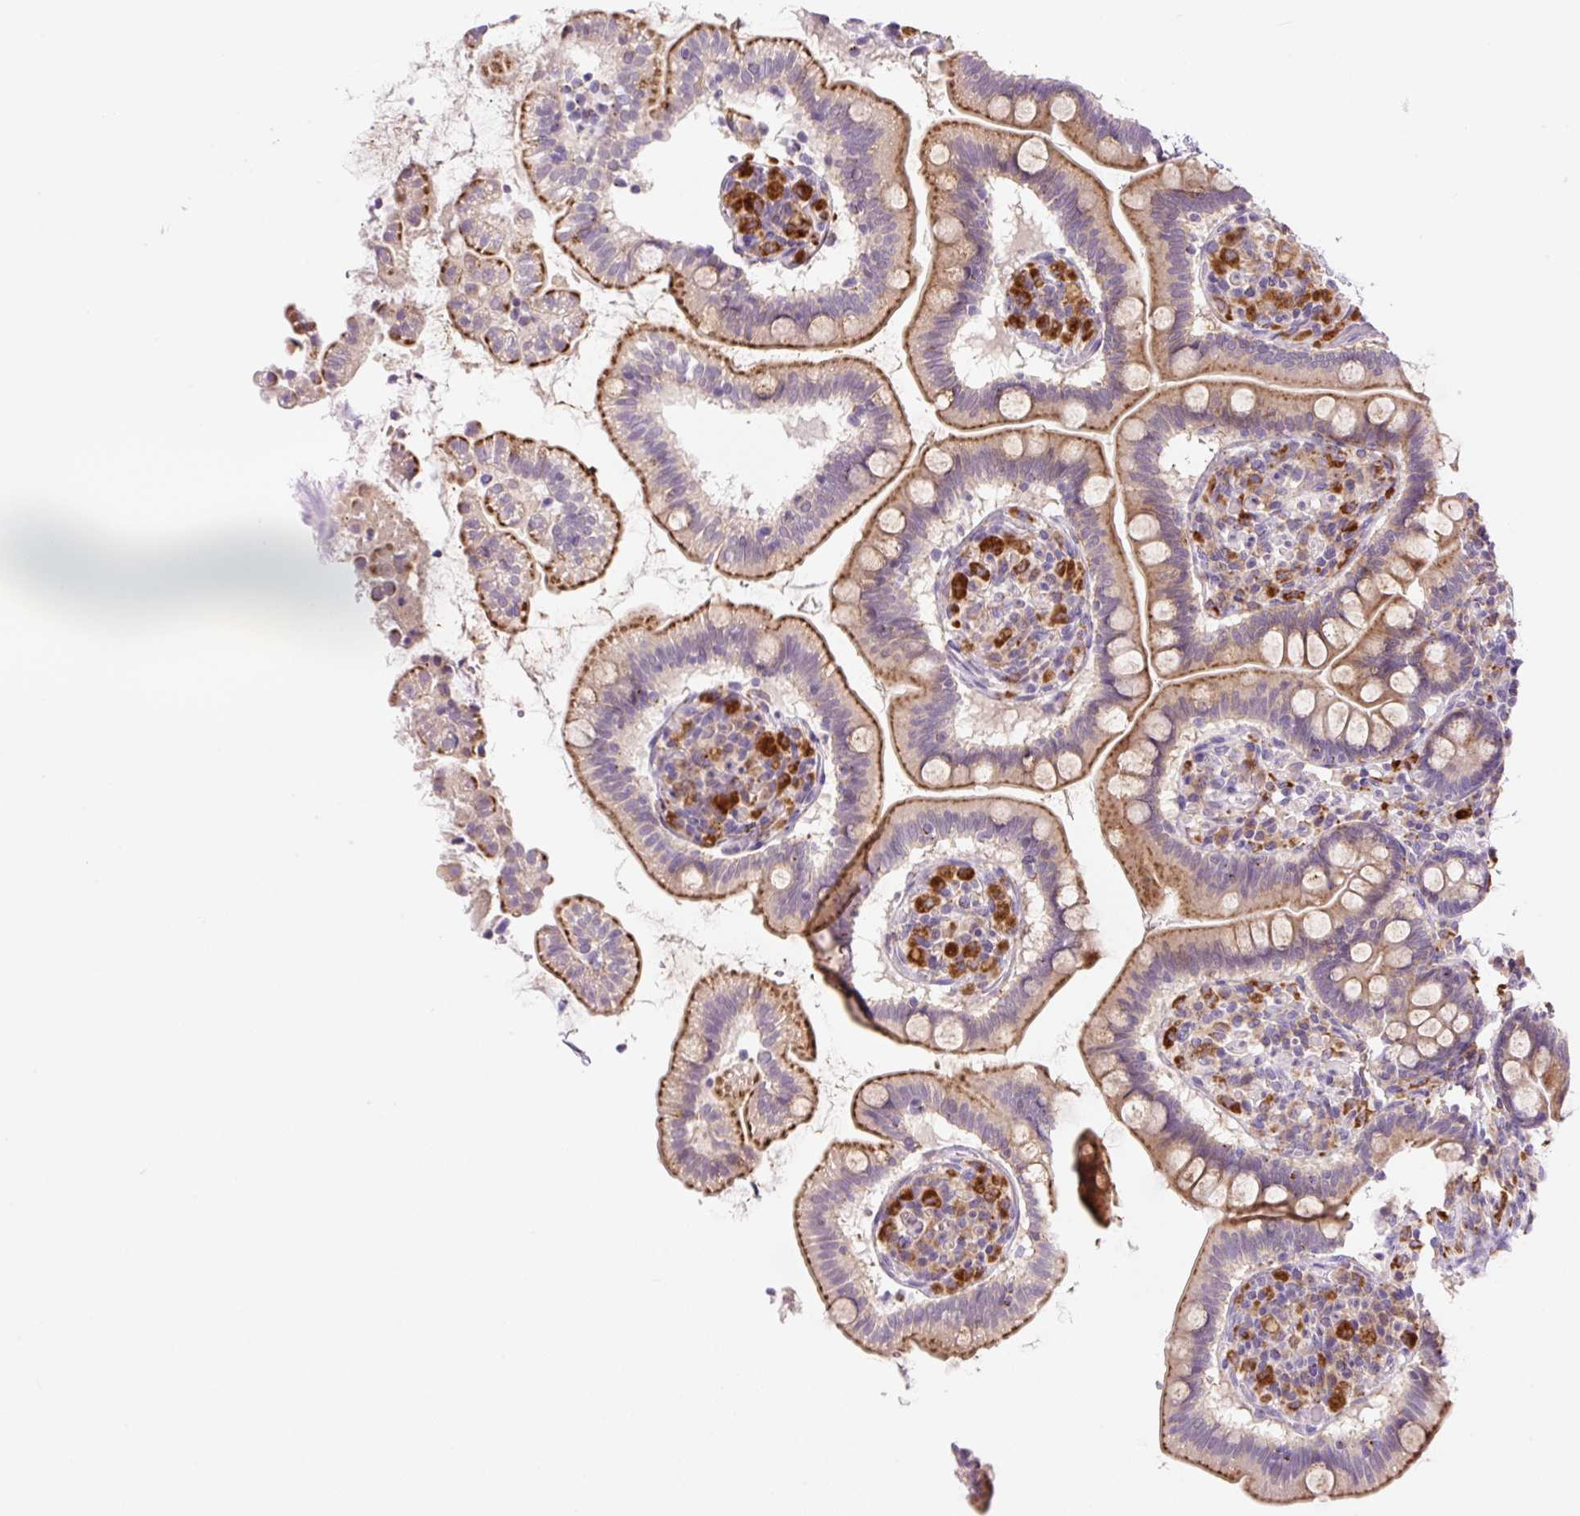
{"staining": {"intensity": "moderate", "quantity": ">75%", "location": "cytoplasmic/membranous"}, "tissue": "small intestine", "cell_type": "Glandular cells", "image_type": "normal", "snomed": [{"axis": "morphology", "description": "Normal tissue, NOS"}, {"axis": "topography", "description": "Small intestine"}], "caption": "A medium amount of moderate cytoplasmic/membranous staining is identified in about >75% of glandular cells in unremarkable small intestine.", "gene": "CEBPZOS", "patient": {"sex": "female", "age": 64}}